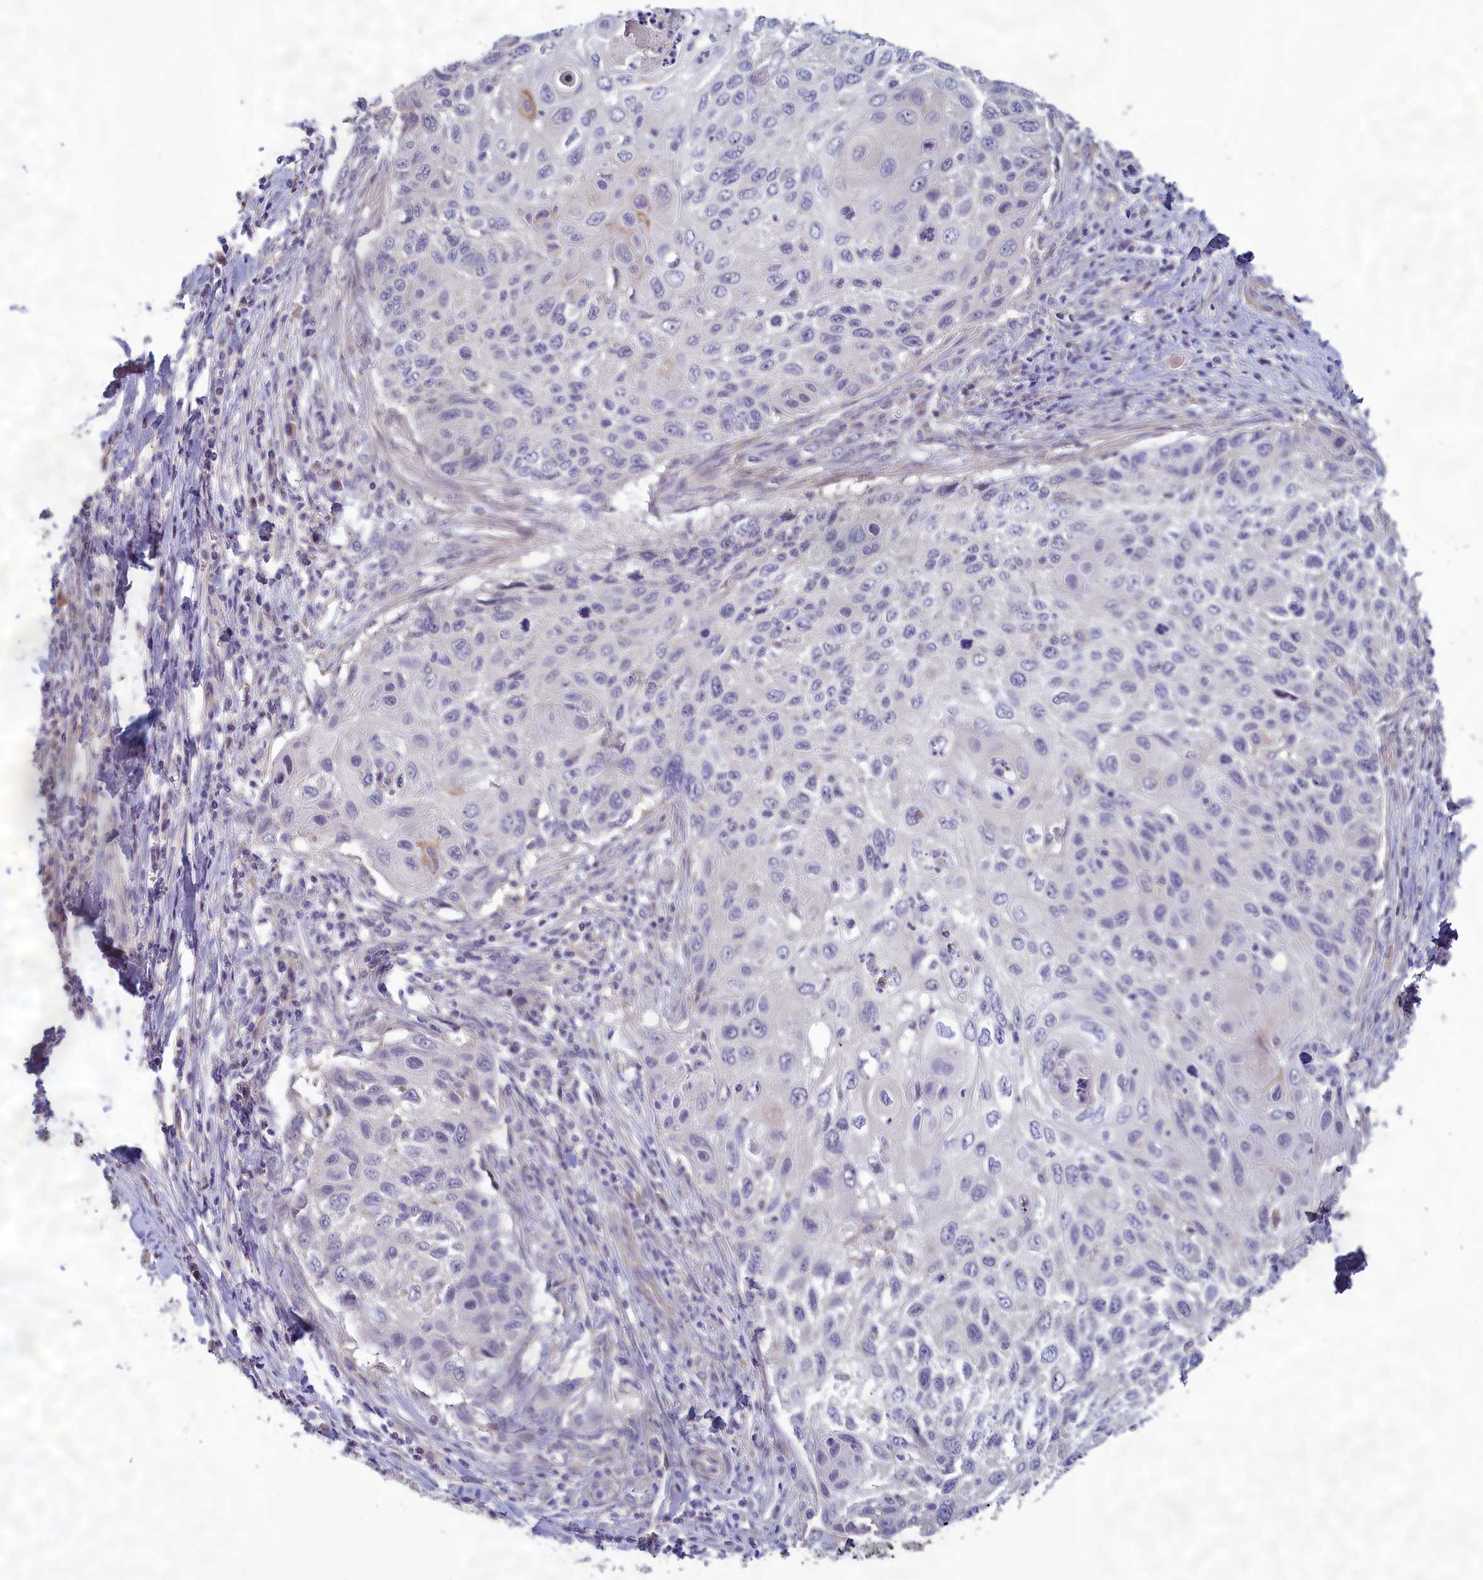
{"staining": {"intensity": "negative", "quantity": "none", "location": "none"}, "tissue": "cervical cancer", "cell_type": "Tumor cells", "image_type": "cancer", "snomed": [{"axis": "morphology", "description": "Squamous cell carcinoma, NOS"}, {"axis": "topography", "description": "Cervix"}], "caption": "There is no significant expression in tumor cells of squamous cell carcinoma (cervical).", "gene": "HECA", "patient": {"sex": "female", "age": 70}}